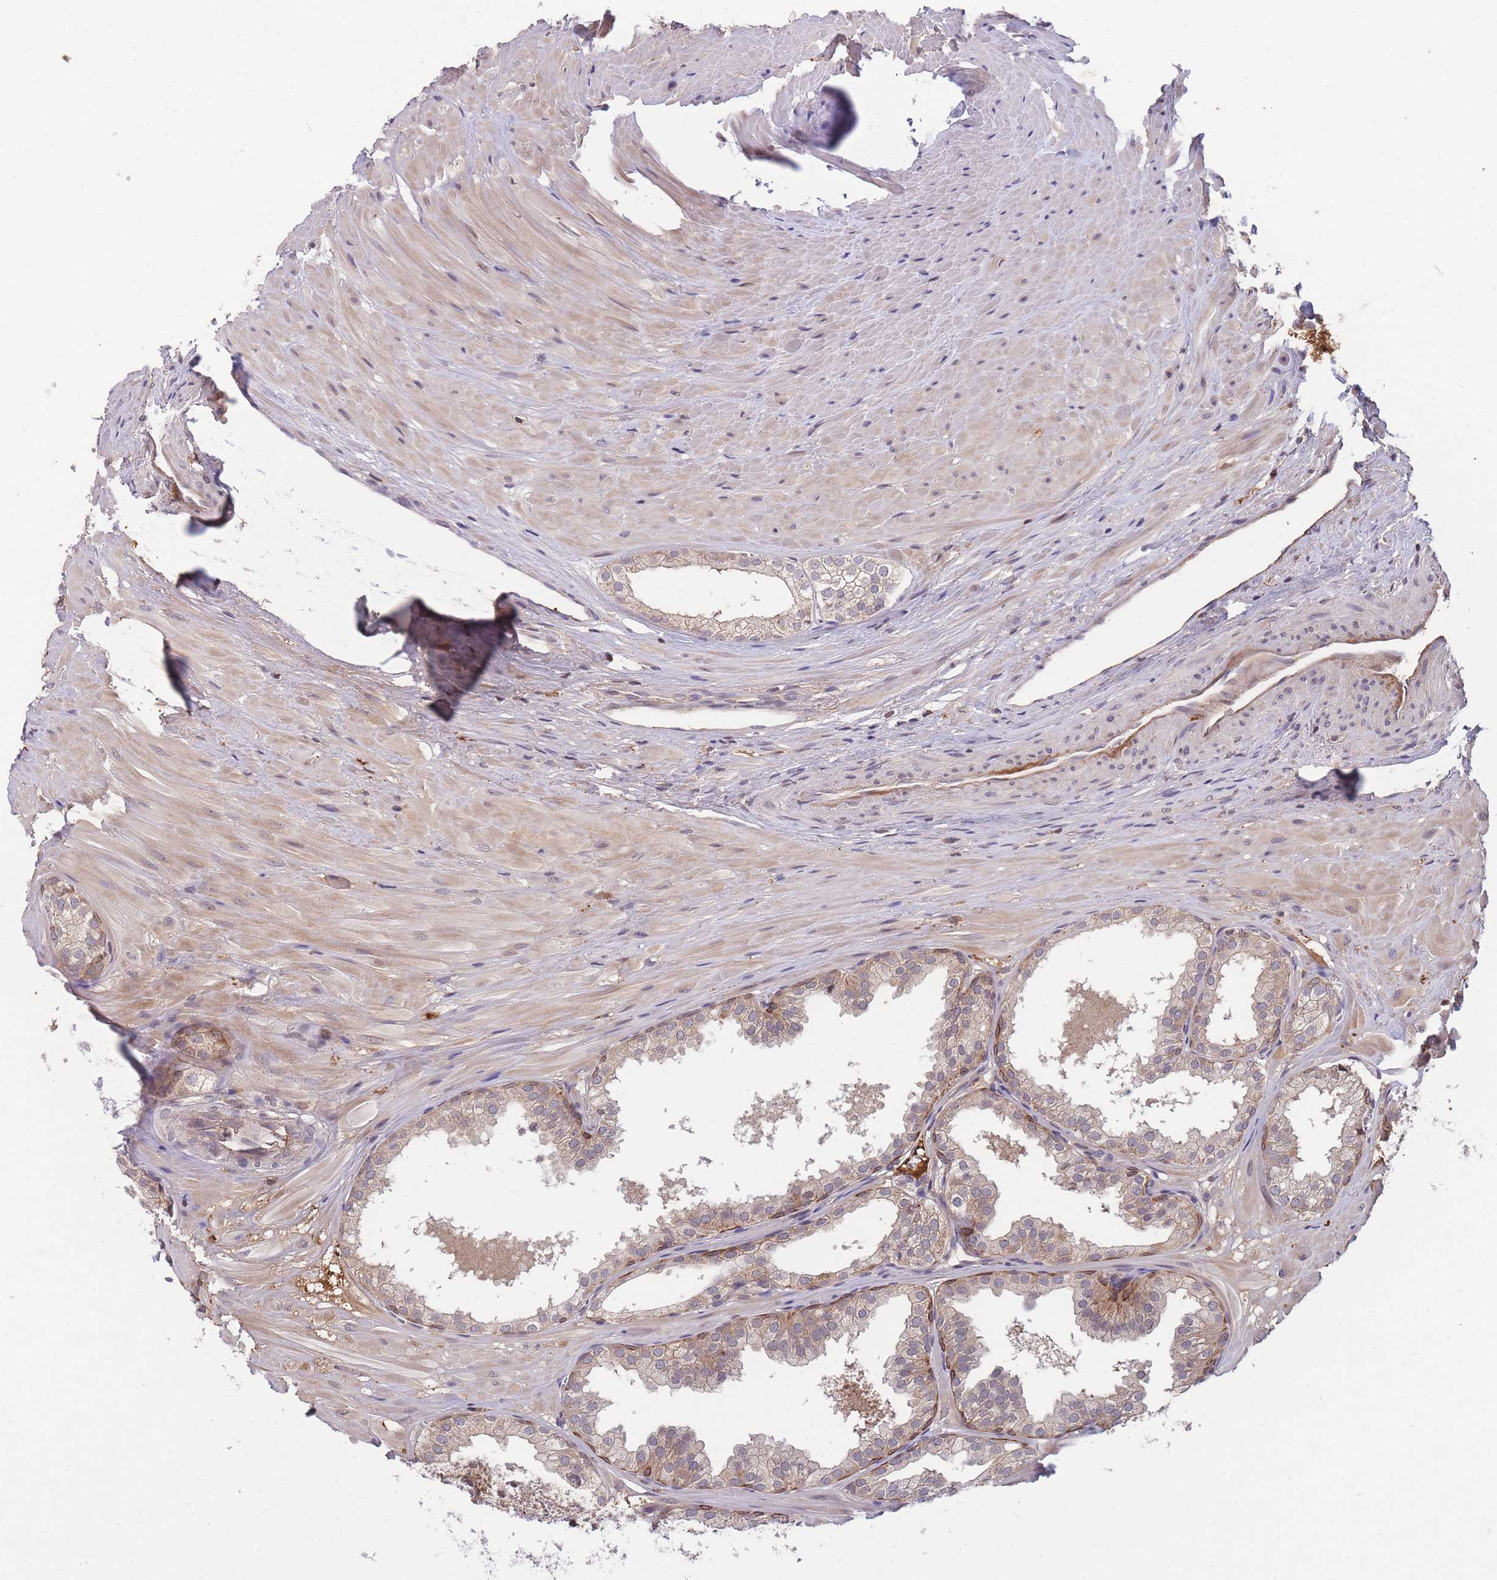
{"staining": {"intensity": "strong", "quantity": "<25%", "location": "cytoplasmic/membranous"}, "tissue": "prostate", "cell_type": "Glandular cells", "image_type": "normal", "snomed": [{"axis": "morphology", "description": "Normal tissue, NOS"}, {"axis": "topography", "description": "Prostate"}, {"axis": "topography", "description": "Peripheral nerve tissue"}], "caption": "A brown stain labels strong cytoplasmic/membranous staining of a protein in glandular cells of normal prostate. The protein of interest is stained brown, and the nuclei are stained in blue (DAB (3,3'-diaminobenzidine) IHC with brightfield microscopy, high magnification).", "gene": "RALGDS", "patient": {"sex": "male", "age": 55}}